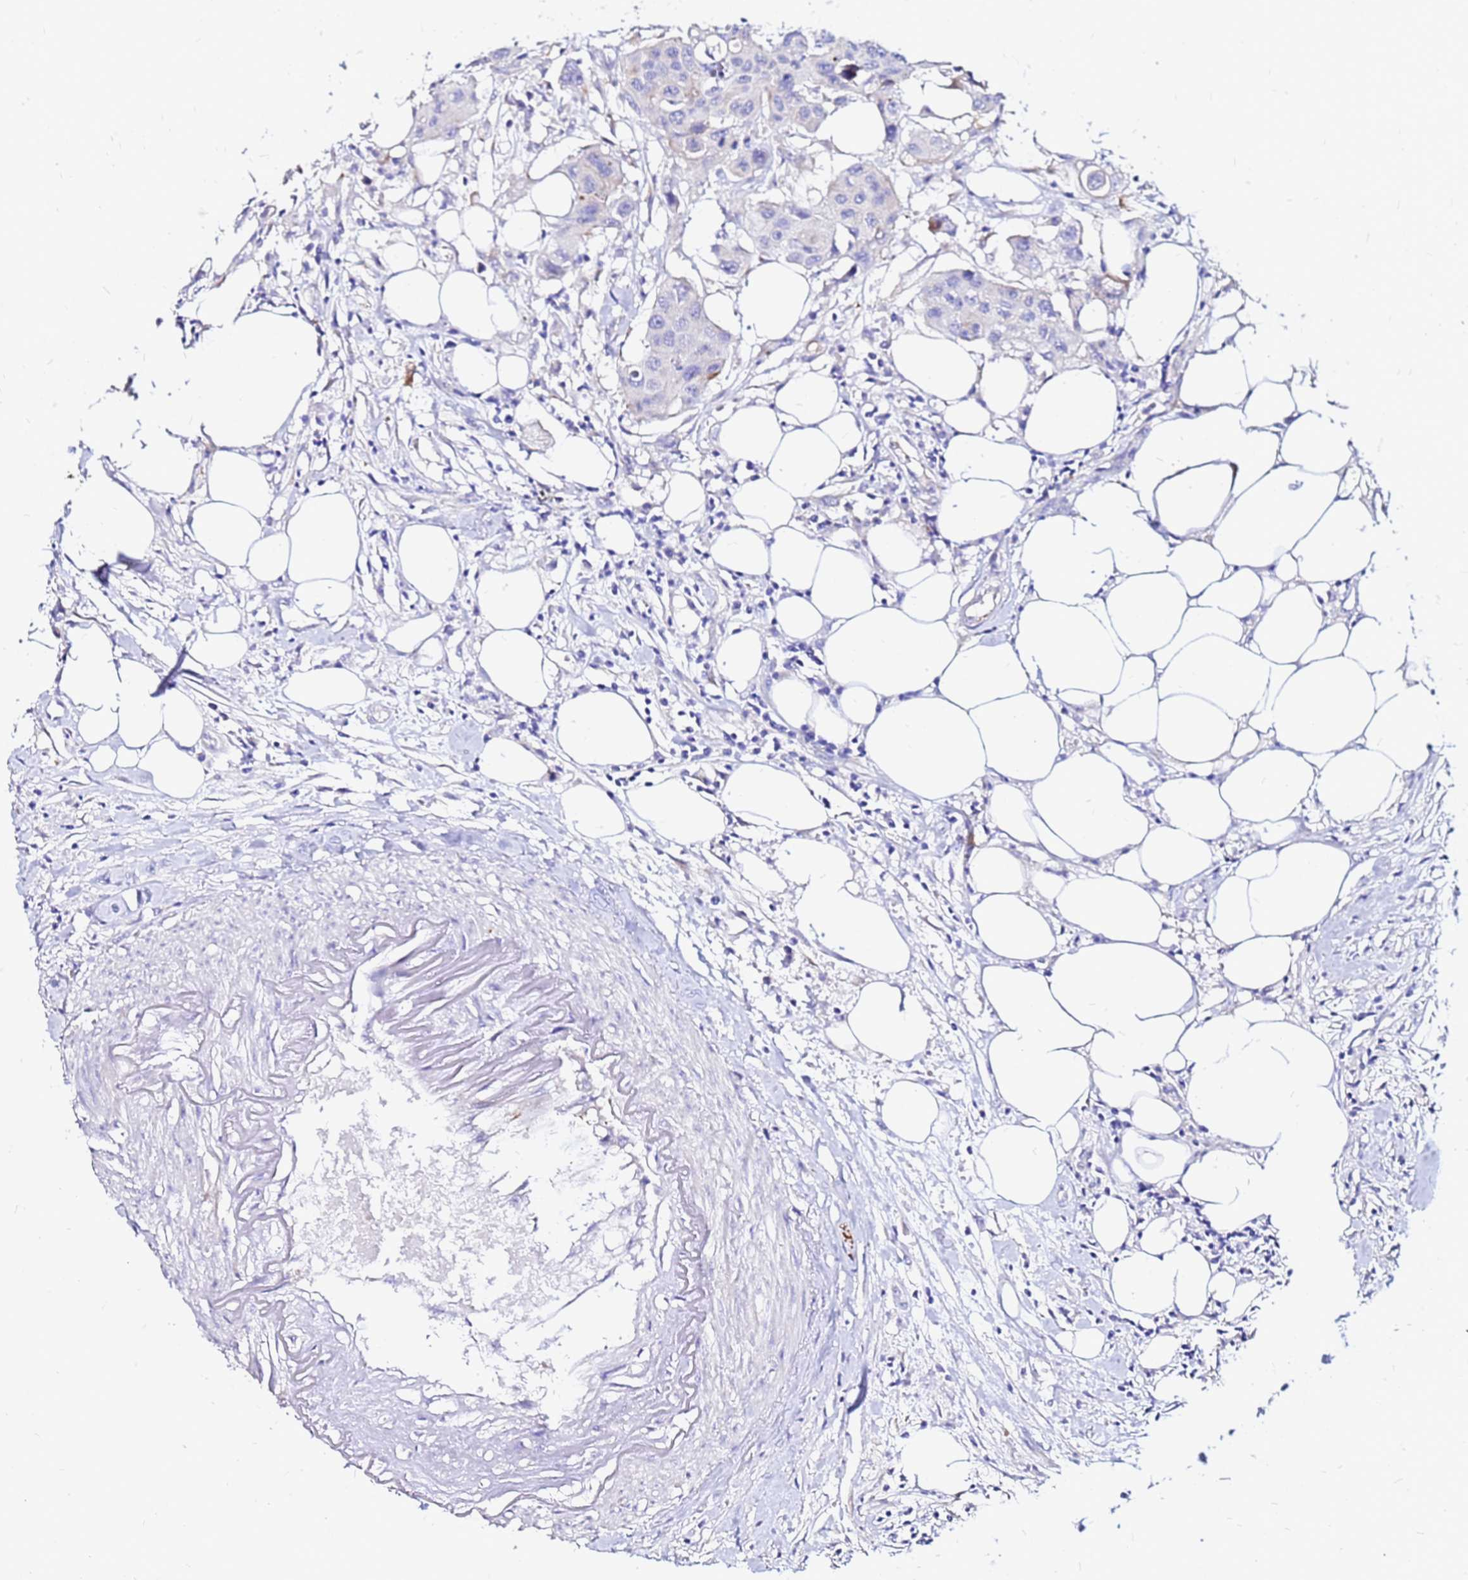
{"staining": {"intensity": "negative", "quantity": "none", "location": "none"}, "tissue": "colorectal cancer", "cell_type": "Tumor cells", "image_type": "cancer", "snomed": [{"axis": "morphology", "description": "Adenocarcinoma, NOS"}, {"axis": "topography", "description": "Colon"}], "caption": "High magnification brightfield microscopy of colorectal cancer (adenocarcinoma) stained with DAB (brown) and counterstained with hematoxylin (blue): tumor cells show no significant positivity.", "gene": "TUBA8", "patient": {"sex": "male", "age": 77}}